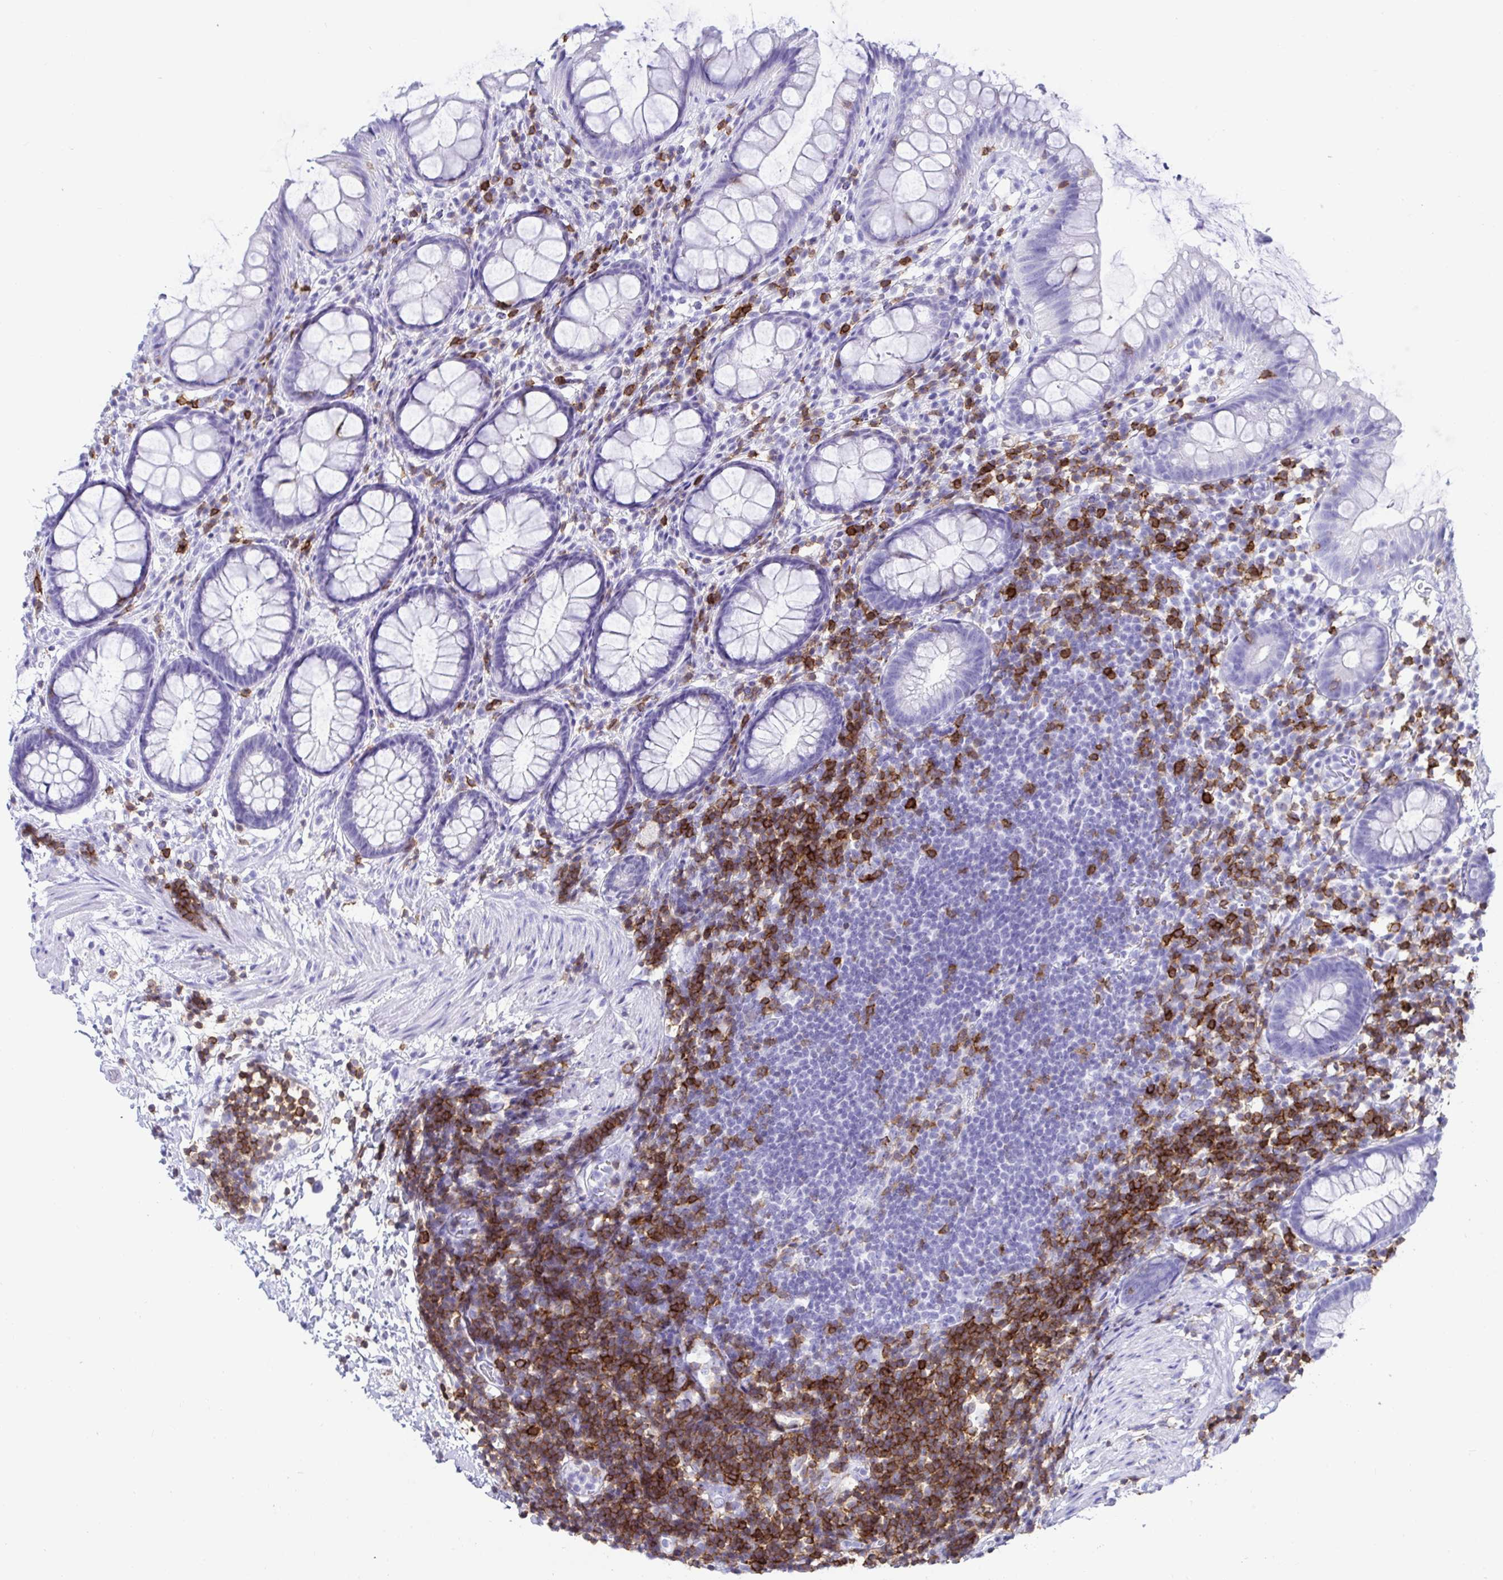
{"staining": {"intensity": "negative", "quantity": "none", "location": "none"}, "tissue": "rectum", "cell_type": "Glandular cells", "image_type": "normal", "snomed": [{"axis": "morphology", "description": "Normal tissue, NOS"}, {"axis": "topography", "description": "Rectum"}], "caption": "A high-resolution photomicrograph shows immunohistochemistry staining of unremarkable rectum, which reveals no significant positivity in glandular cells.", "gene": "CD5", "patient": {"sex": "female", "age": 62}}